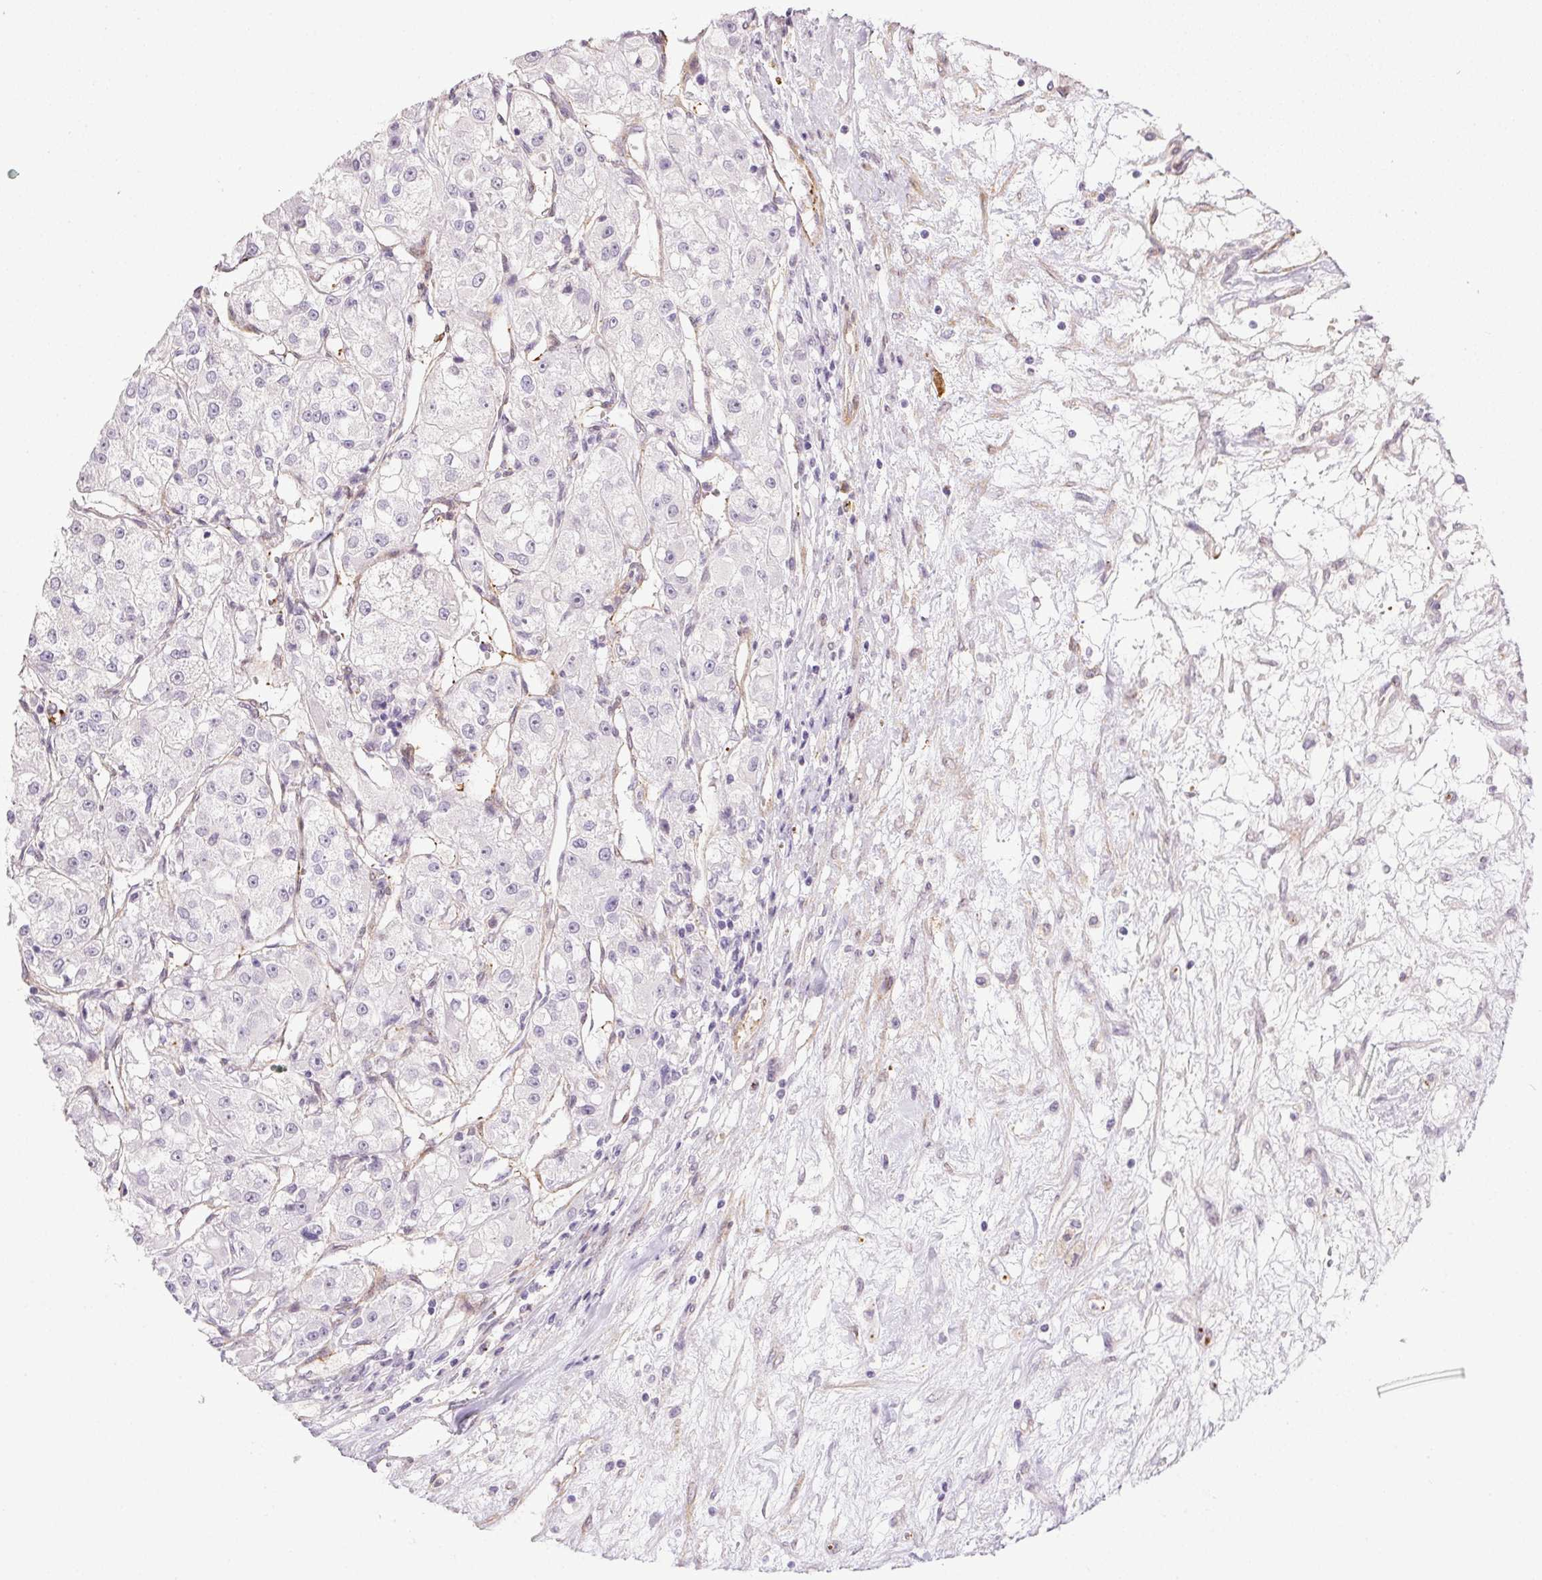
{"staining": {"intensity": "negative", "quantity": "none", "location": "none"}, "tissue": "renal cancer", "cell_type": "Tumor cells", "image_type": "cancer", "snomed": [{"axis": "morphology", "description": "Adenocarcinoma, NOS"}, {"axis": "topography", "description": "Kidney"}], "caption": "The immunohistochemistry image has no significant expression in tumor cells of adenocarcinoma (renal) tissue.", "gene": "PRL", "patient": {"sex": "female", "age": 63}}